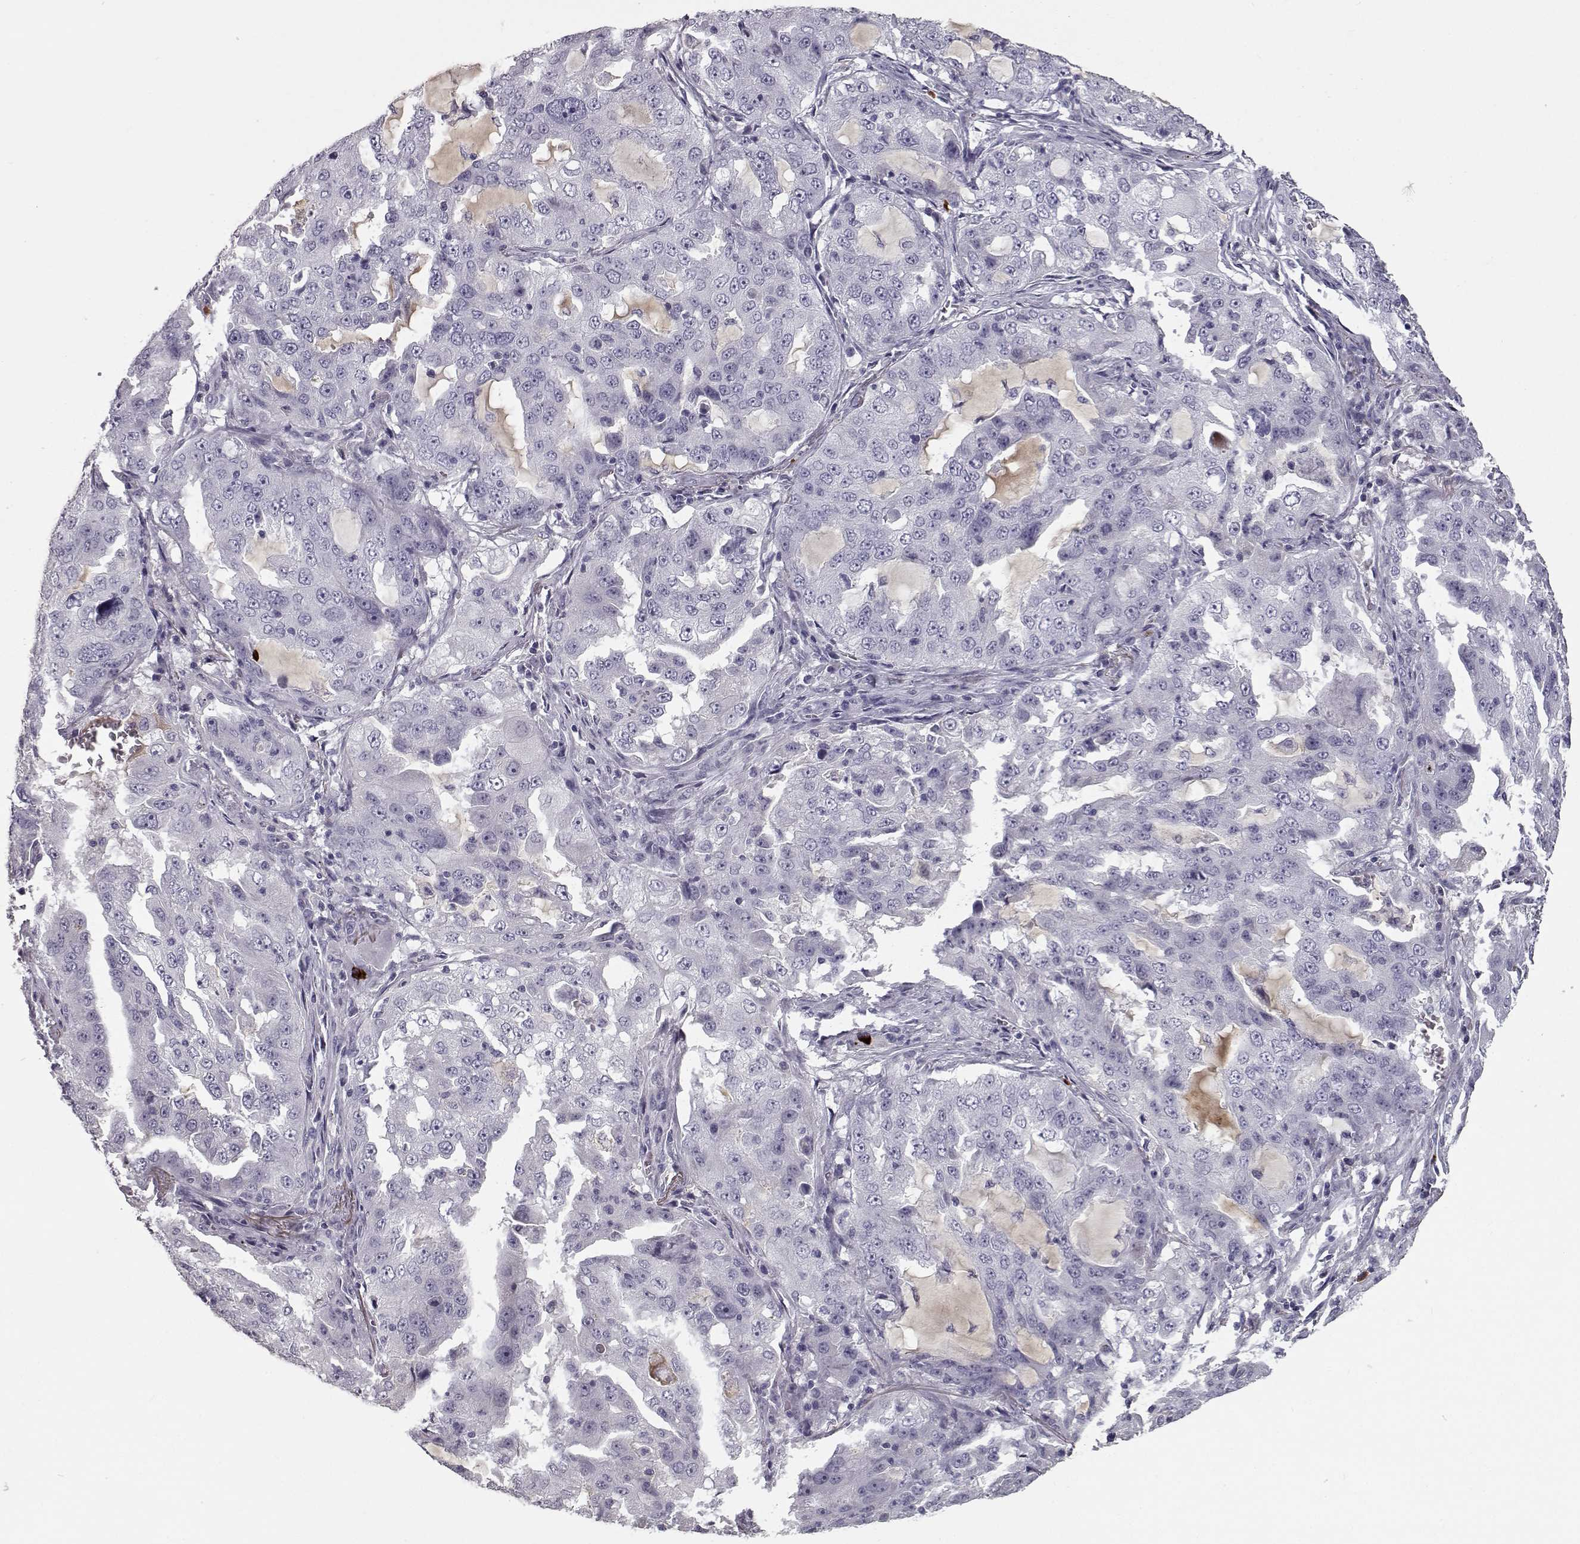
{"staining": {"intensity": "negative", "quantity": "none", "location": "none"}, "tissue": "lung cancer", "cell_type": "Tumor cells", "image_type": "cancer", "snomed": [{"axis": "morphology", "description": "Adenocarcinoma, NOS"}, {"axis": "topography", "description": "Lung"}], "caption": "DAB immunohistochemical staining of human lung cancer shows no significant staining in tumor cells.", "gene": "CCL19", "patient": {"sex": "female", "age": 61}}